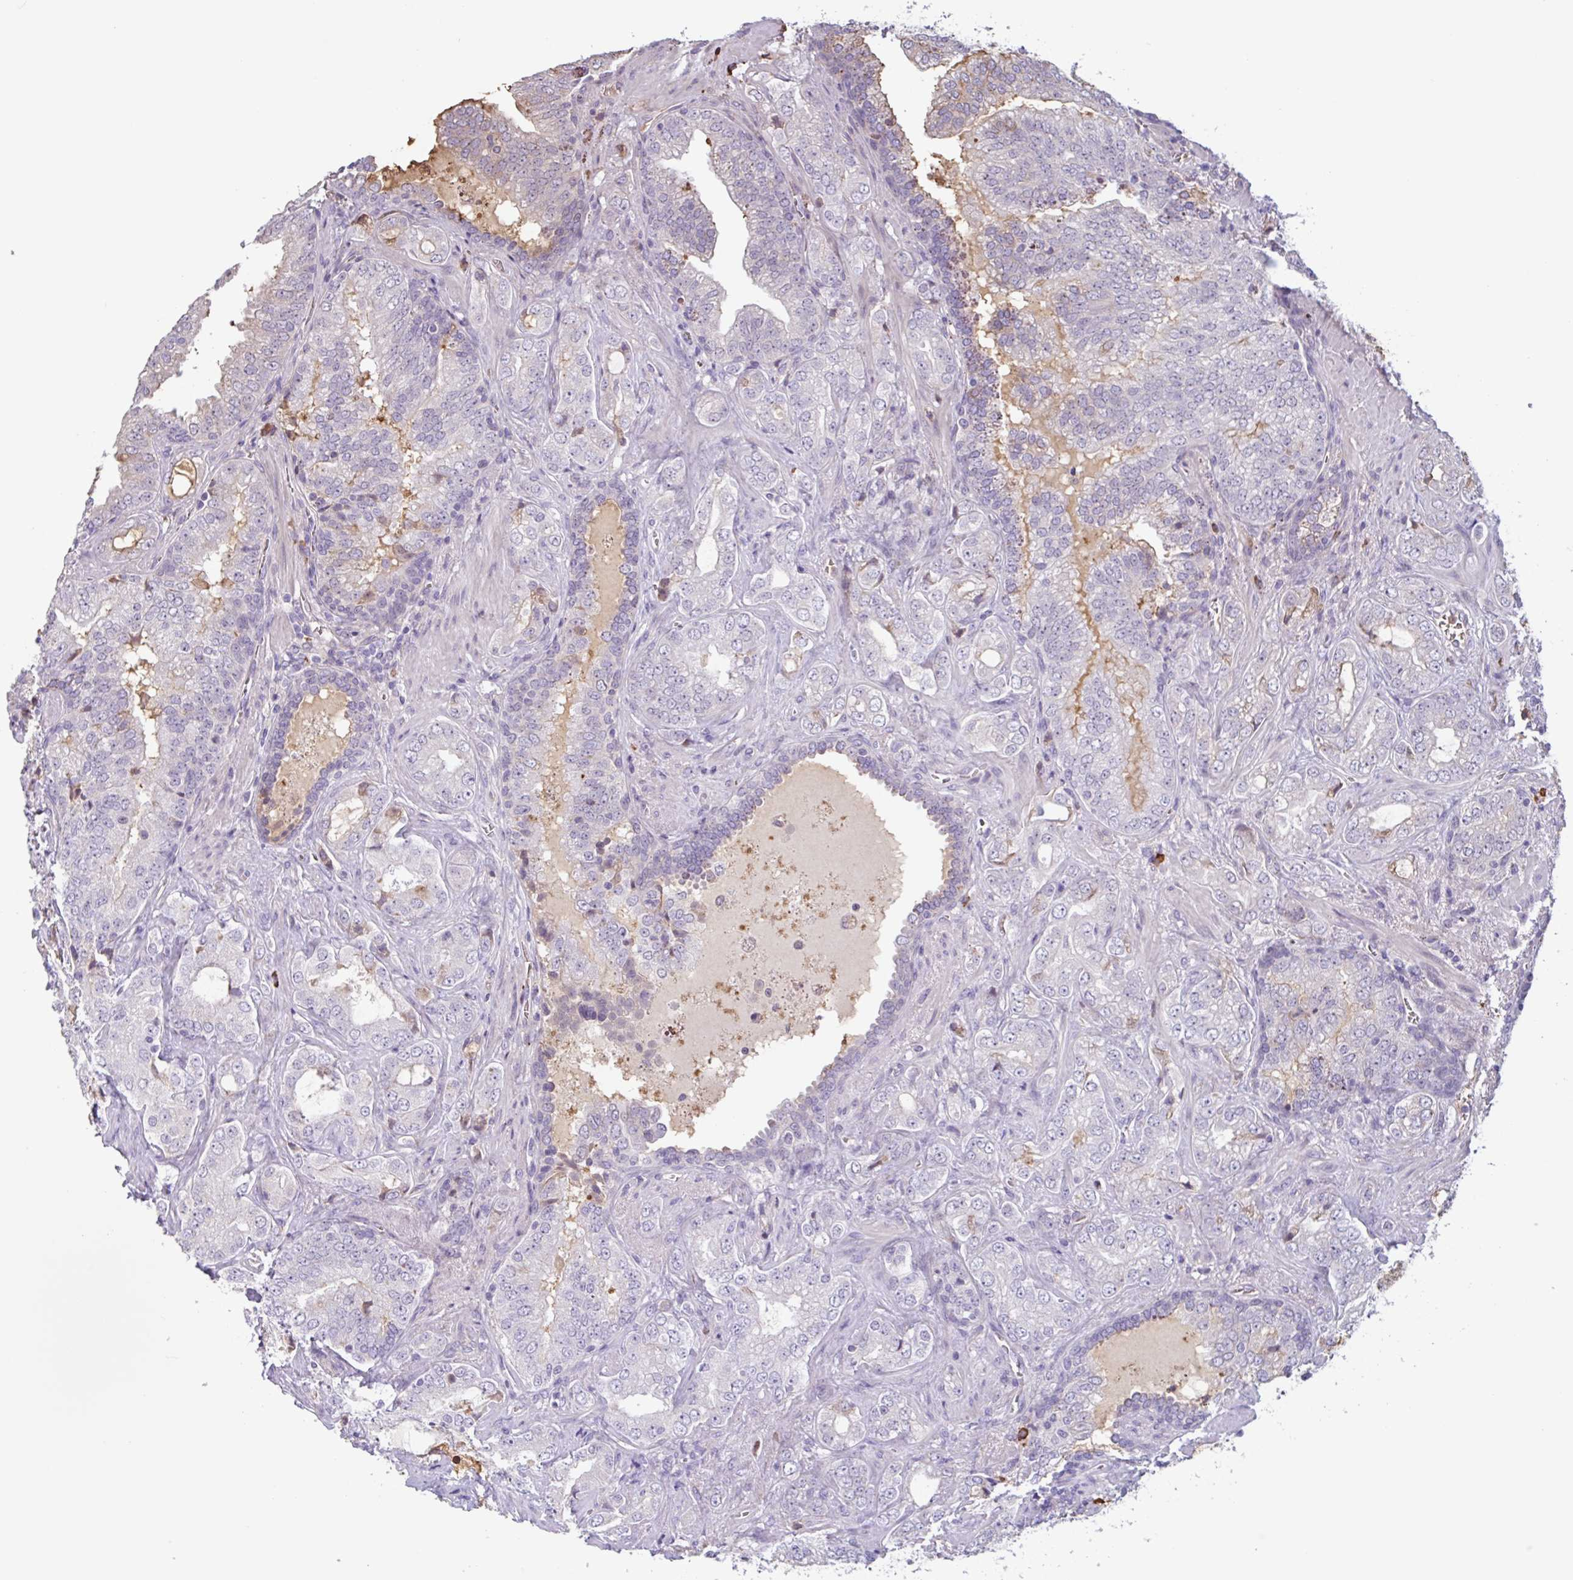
{"staining": {"intensity": "negative", "quantity": "none", "location": "none"}, "tissue": "prostate cancer", "cell_type": "Tumor cells", "image_type": "cancer", "snomed": [{"axis": "morphology", "description": "Adenocarcinoma, High grade"}, {"axis": "topography", "description": "Prostate"}], "caption": "Tumor cells show no significant protein expression in high-grade adenocarcinoma (prostate).", "gene": "TAF1D", "patient": {"sex": "male", "age": 67}}